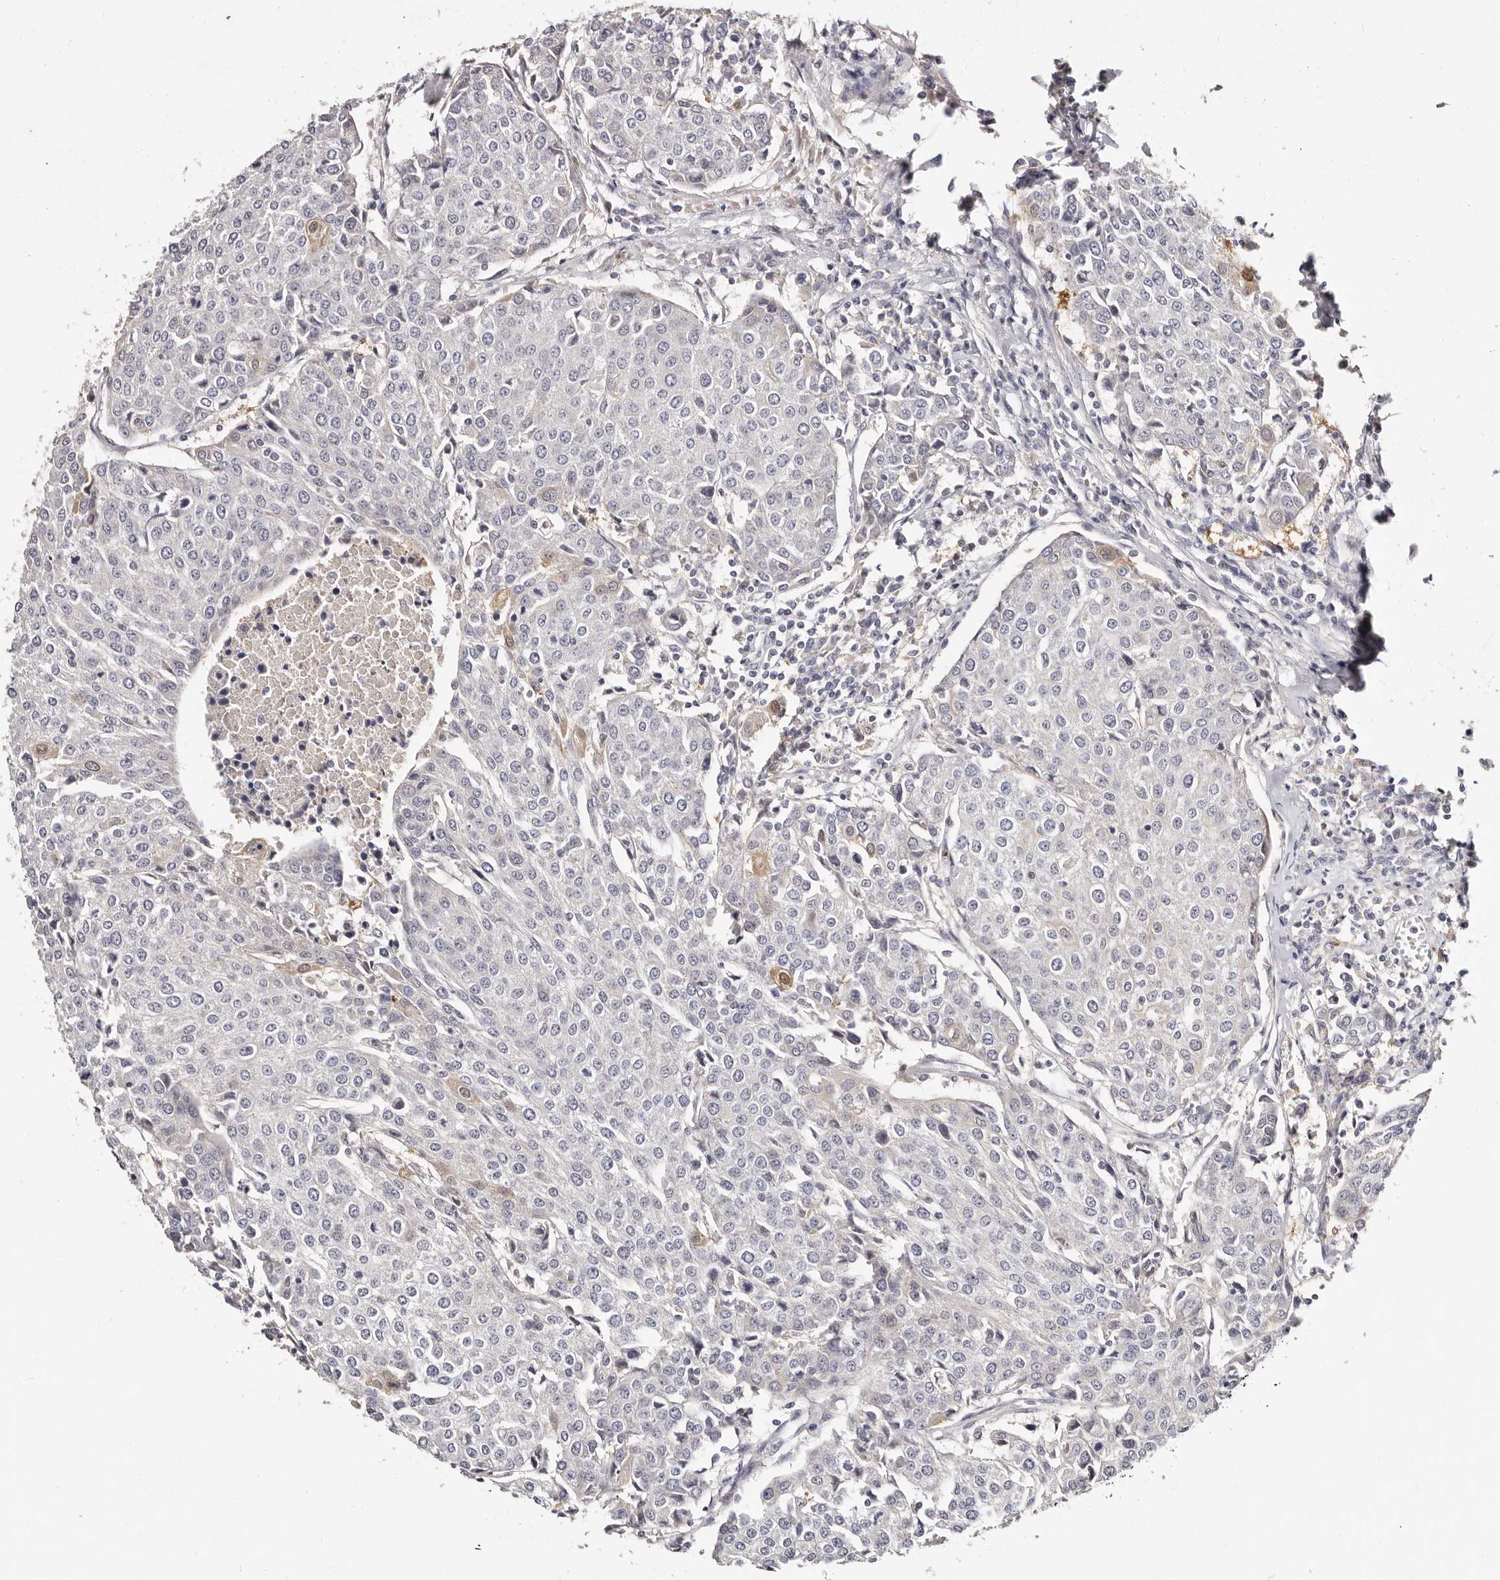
{"staining": {"intensity": "weak", "quantity": "<25%", "location": "cytoplasmic/membranous"}, "tissue": "urothelial cancer", "cell_type": "Tumor cells", "image_type": "cancer", "snomed": [{"axis": "morphology", "description": "Urothelial carcinoma, High grade"}, {"axis": "topography", "description": "Urinary bladder"}], "caption": "Human urothelial cancer stained for a protein using immunohistochemistry (IHC) displays no staining in tumor cells.", "gene": "MRPS33", "patient": {"sex": "female", "age": 85}}